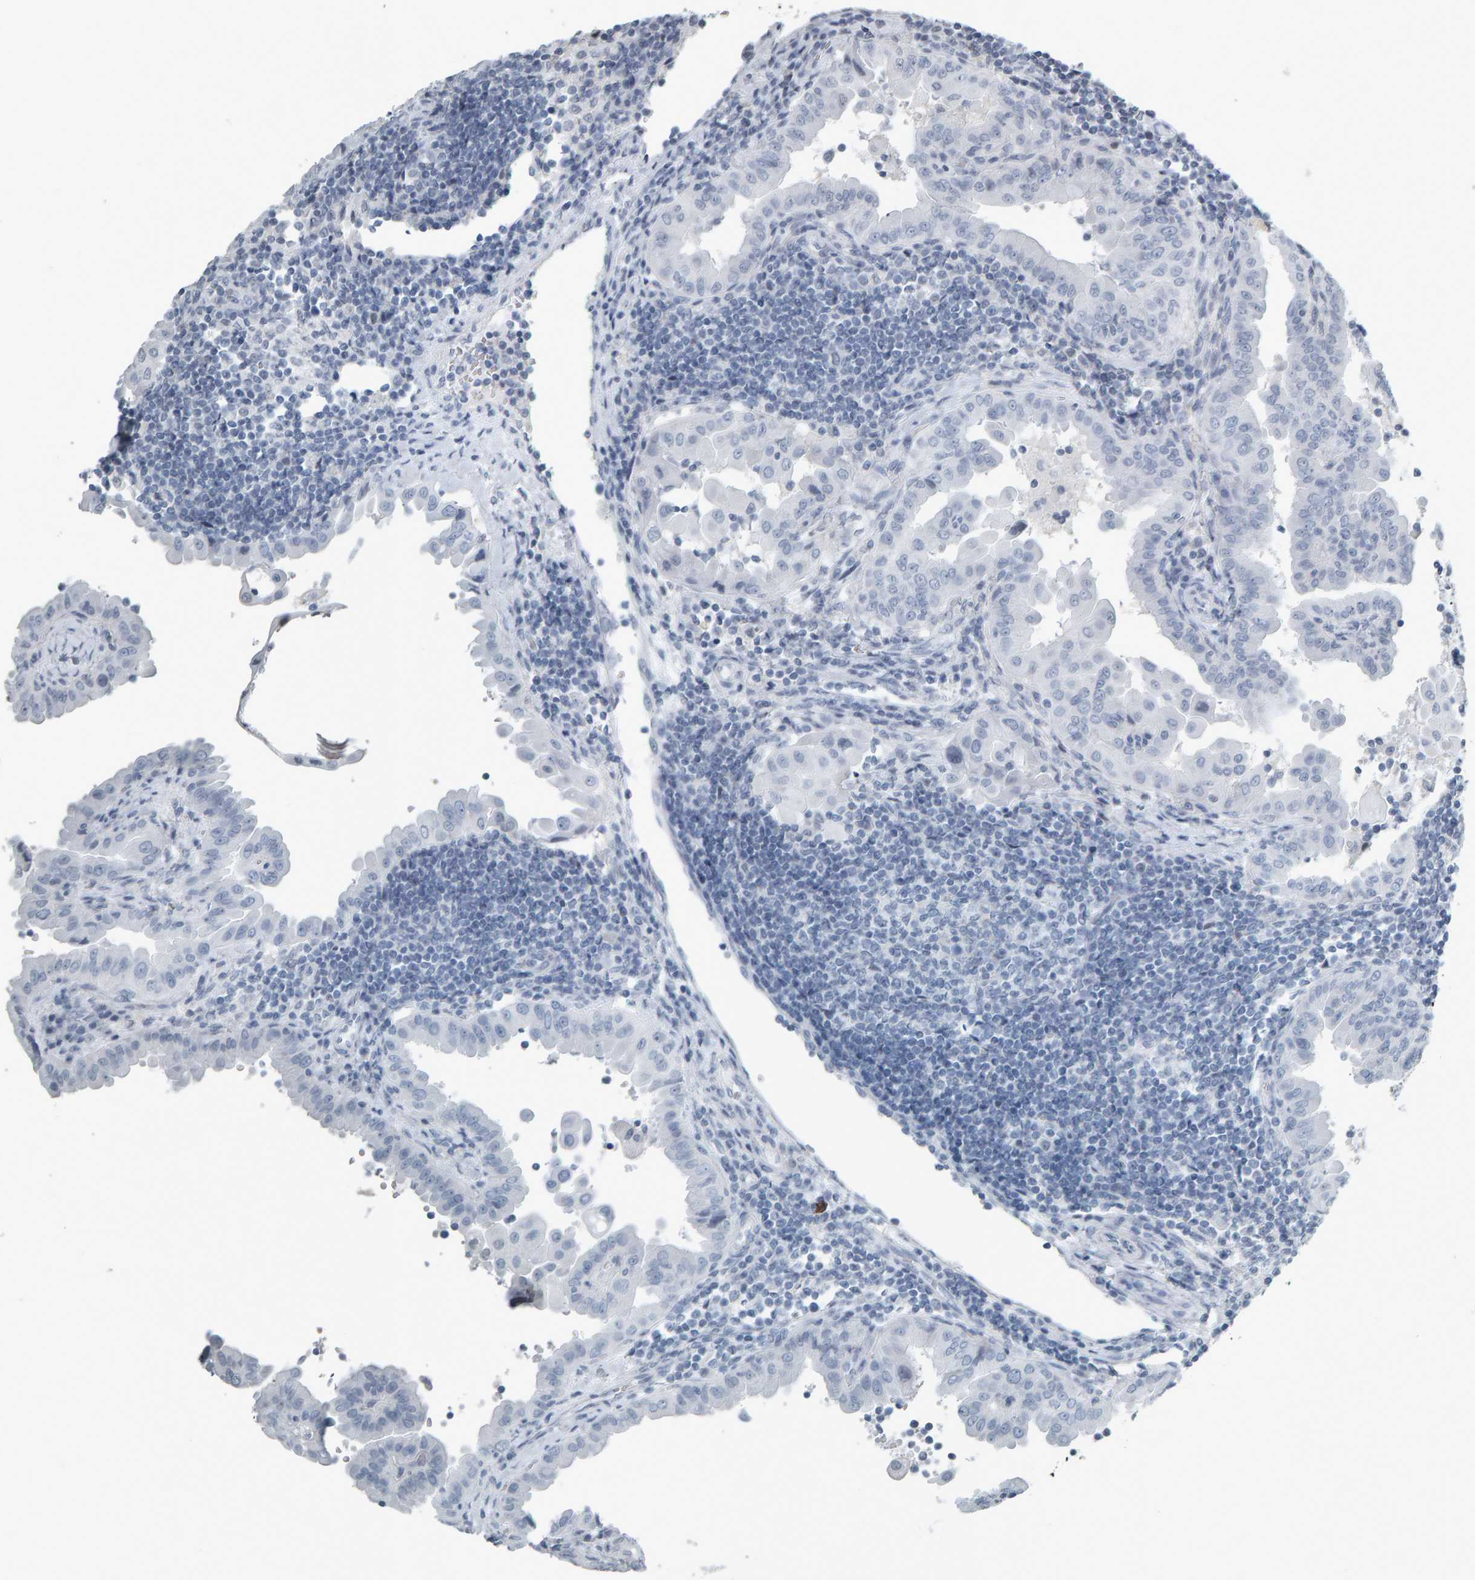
{"staining": {"intensity": "negative", "quantity": "none", "location": "none"}, "tissue": "thyroid cancer", "cell_type": "Tumor cells", "image_type": "cancer", "snomed": [{"axis": "morphology", "description": "Papillary adenocarcinoma, NOS"}, {"axis": "topography", "description": "Thyroid gland"}], "caption": "This image is of papillary adenocarcinoma (thyroid) stained with immunohistochemistry to label a protein in brown with the nuclei are counter-stained blue. There is no expression in tumor cells.", "gene": "PYY", "patient": {"sex": "male", "age": 33}}